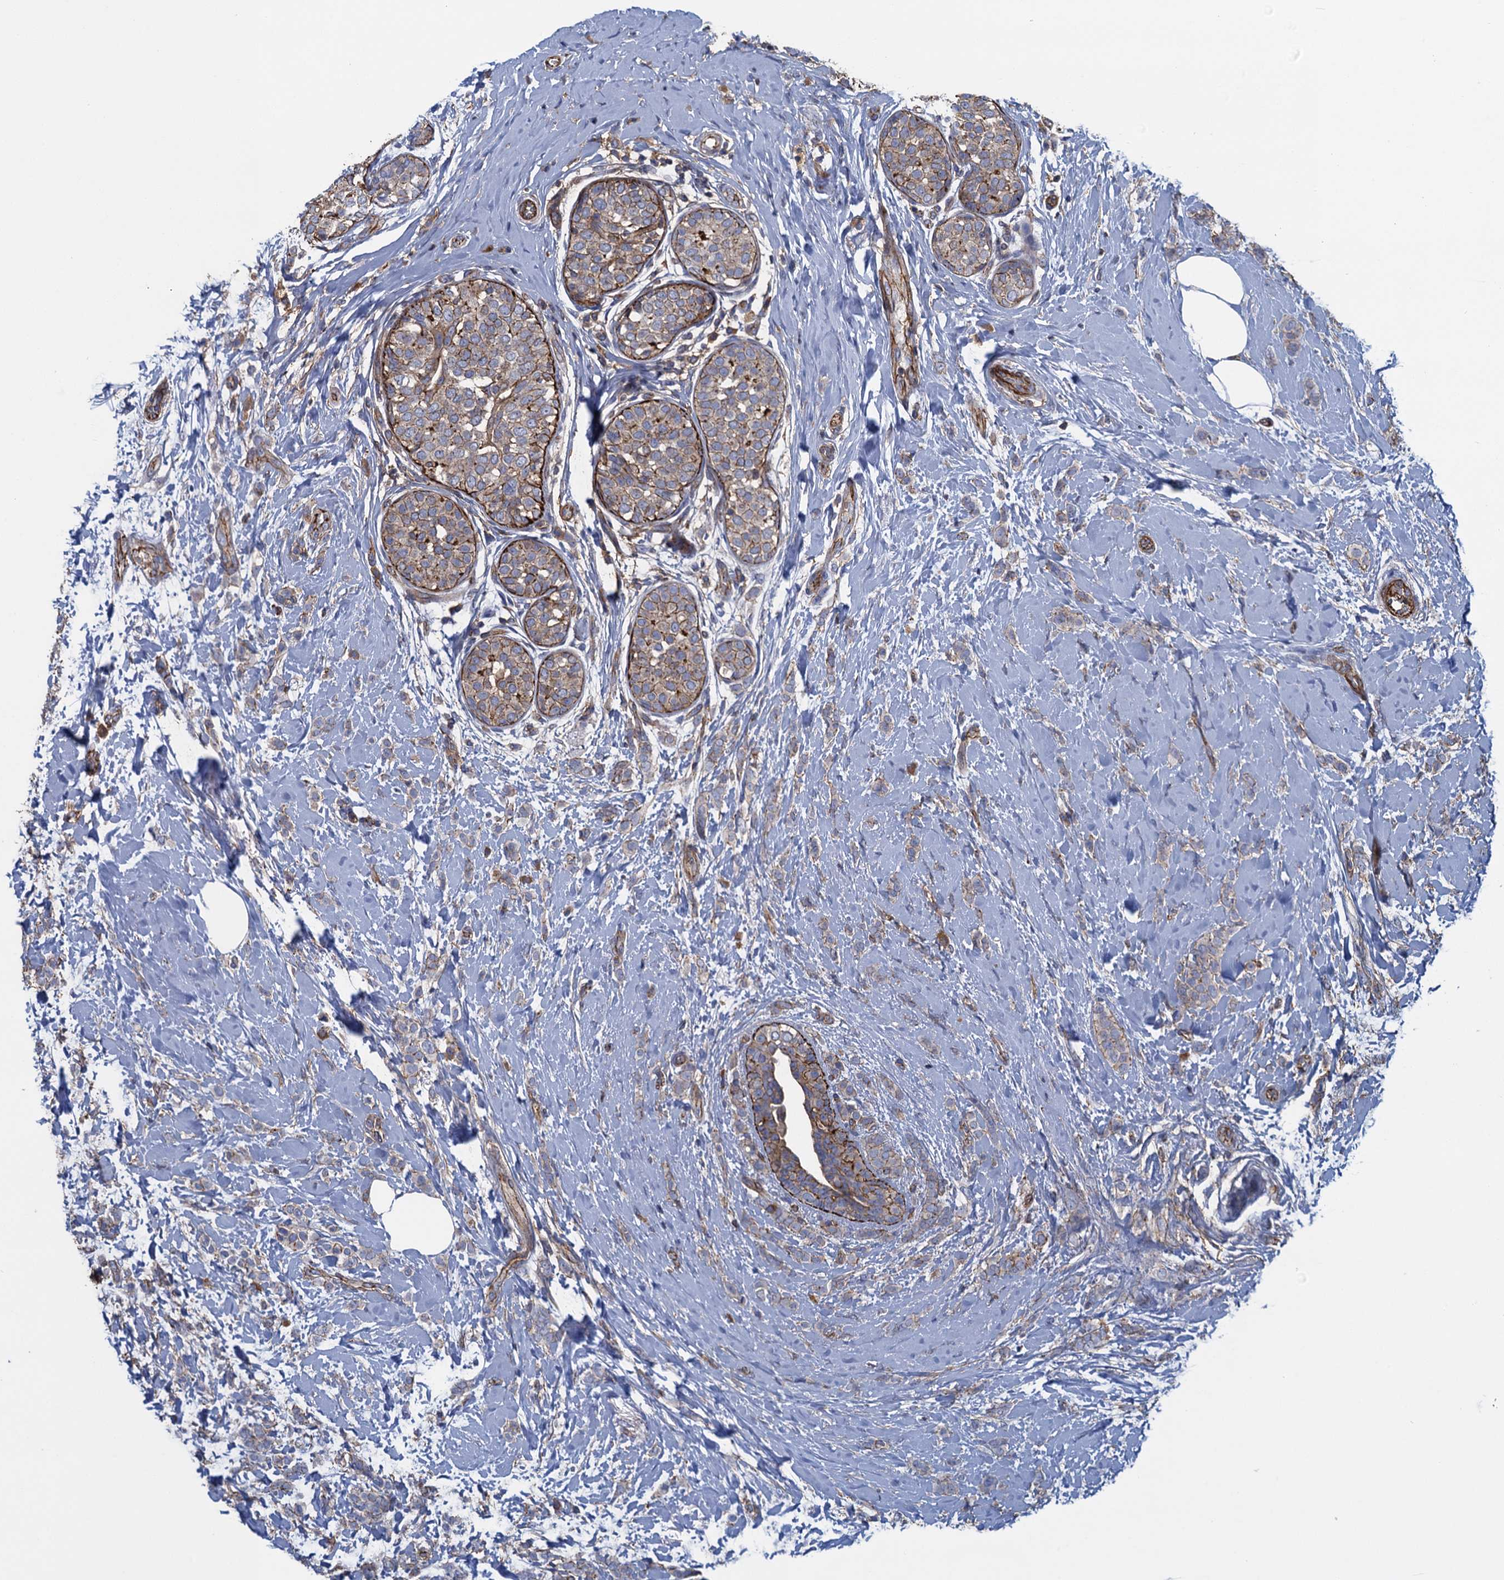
{"staining": {"intensity": "weak", "quantity": "<25%", "location": "cytoplasmic/membranous"}, "tissue": "breast cancer", "cell_type": "Tumor cells", "image_type": "cancer", "snomed": [{"axis": "morphology", "description": "Lobular carcinoma, in situ"}, {"axis": "morphology", "description": "Lobular carcinoma"}, {"axis": "topography", "description": "Breast"}], "caption": "The IHC photomicrograph has no significant positivity in tumor cells of lobular carcinoma in situ (breast) tissue.", "gene": "PROSER2", "patient": {"sex": "female", "age": 41}}